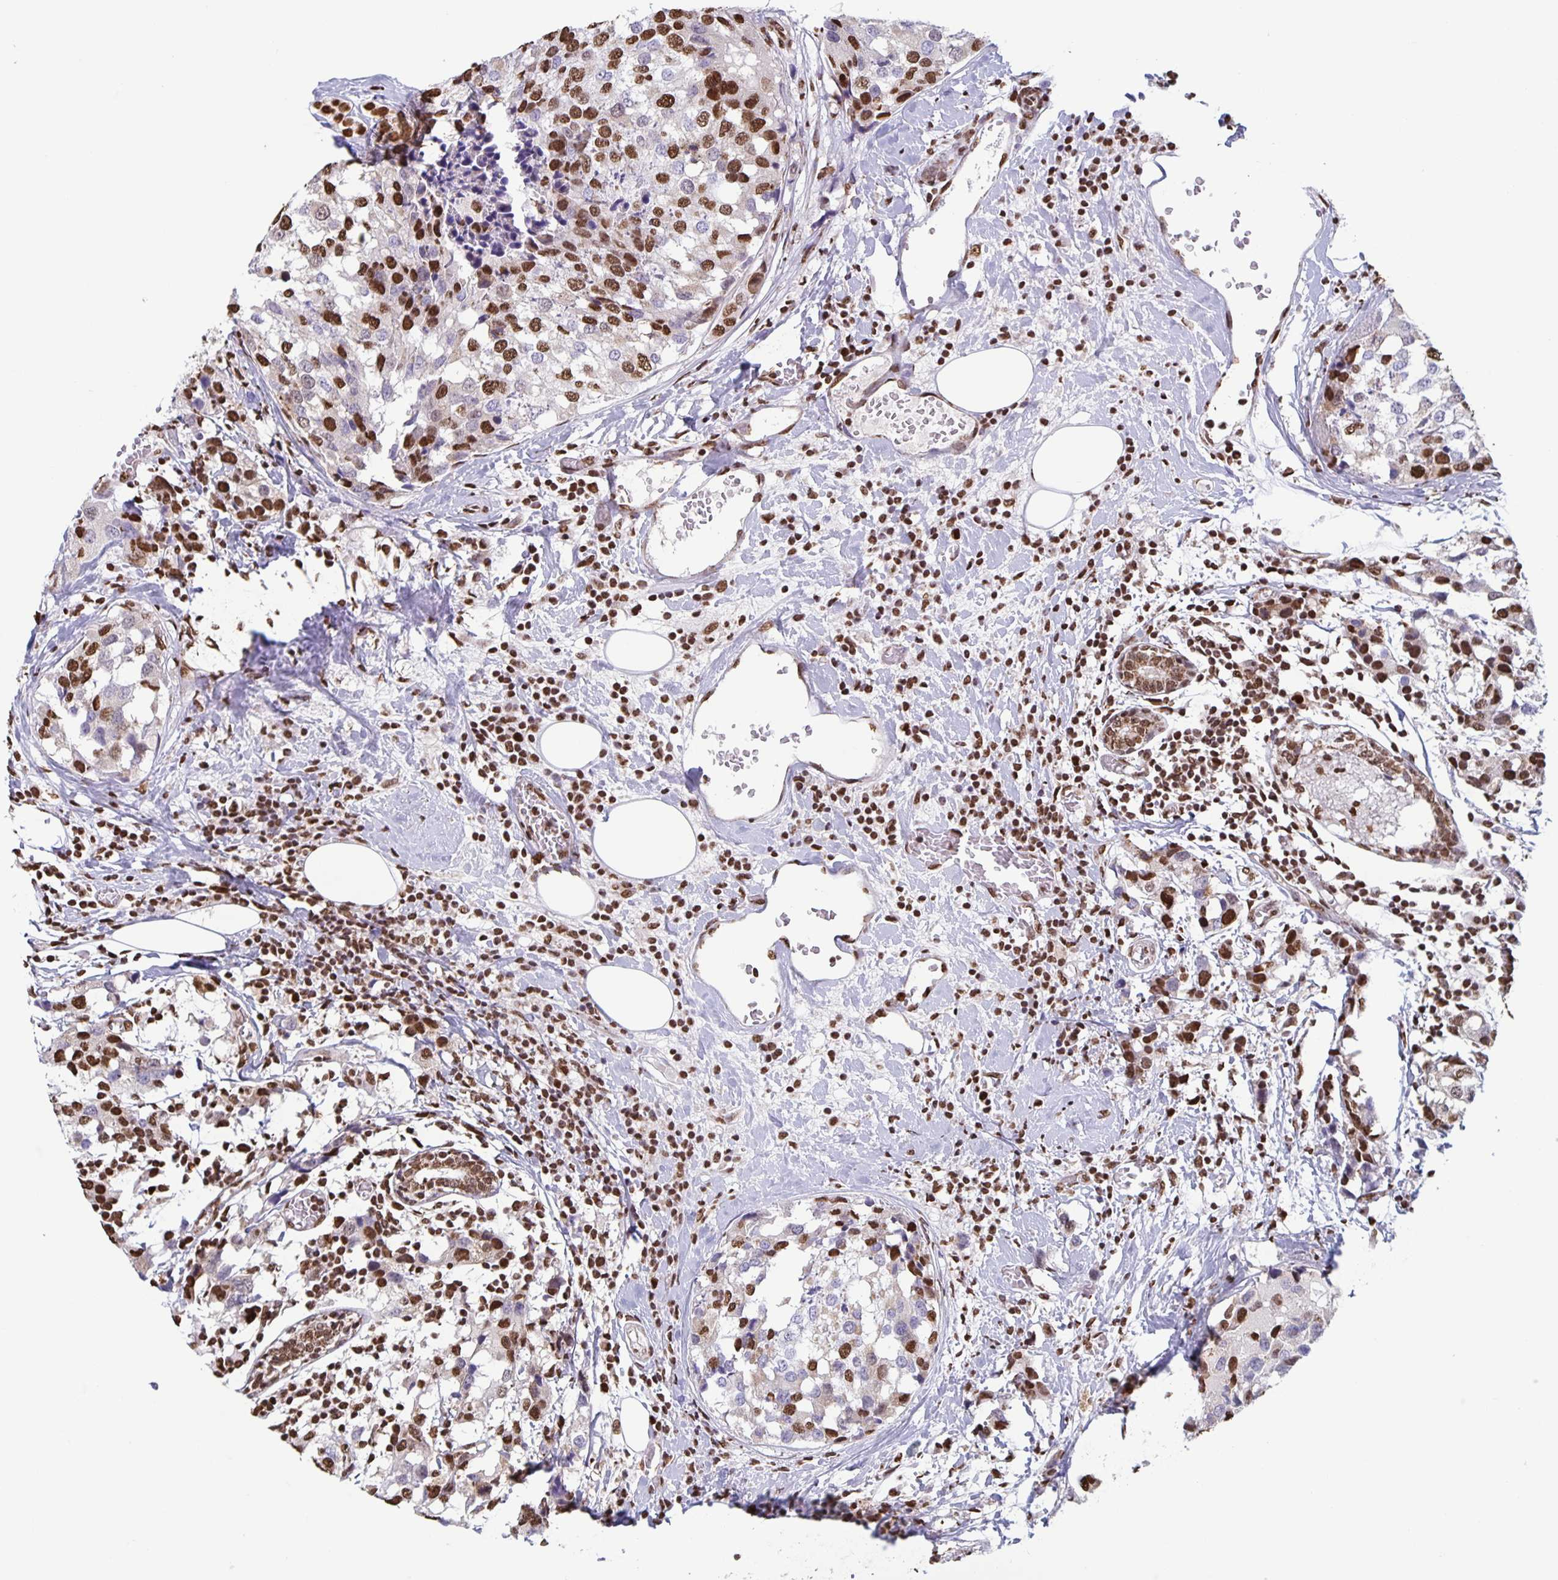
{"staining": {"intensity": "strong", "quantity": "25%-75%", "location": "nuclear"}, "tissue": "breast cancer", "cell_type": "Tumor cells", "image_type": "cancer", "snomed": [{"axis": "morphology", "description": "Lobular carcinoma"}, {"axis": "topography", "description": "Breast"}], "caption": "There is high levels of strong nuclear expression in tumor cells of breast cancer (lobular carcinoma), as demonstrated by immunohistochemical staining (brown color).", "gene": "DUT", "patient": {"sex": "female", "age": 59}}